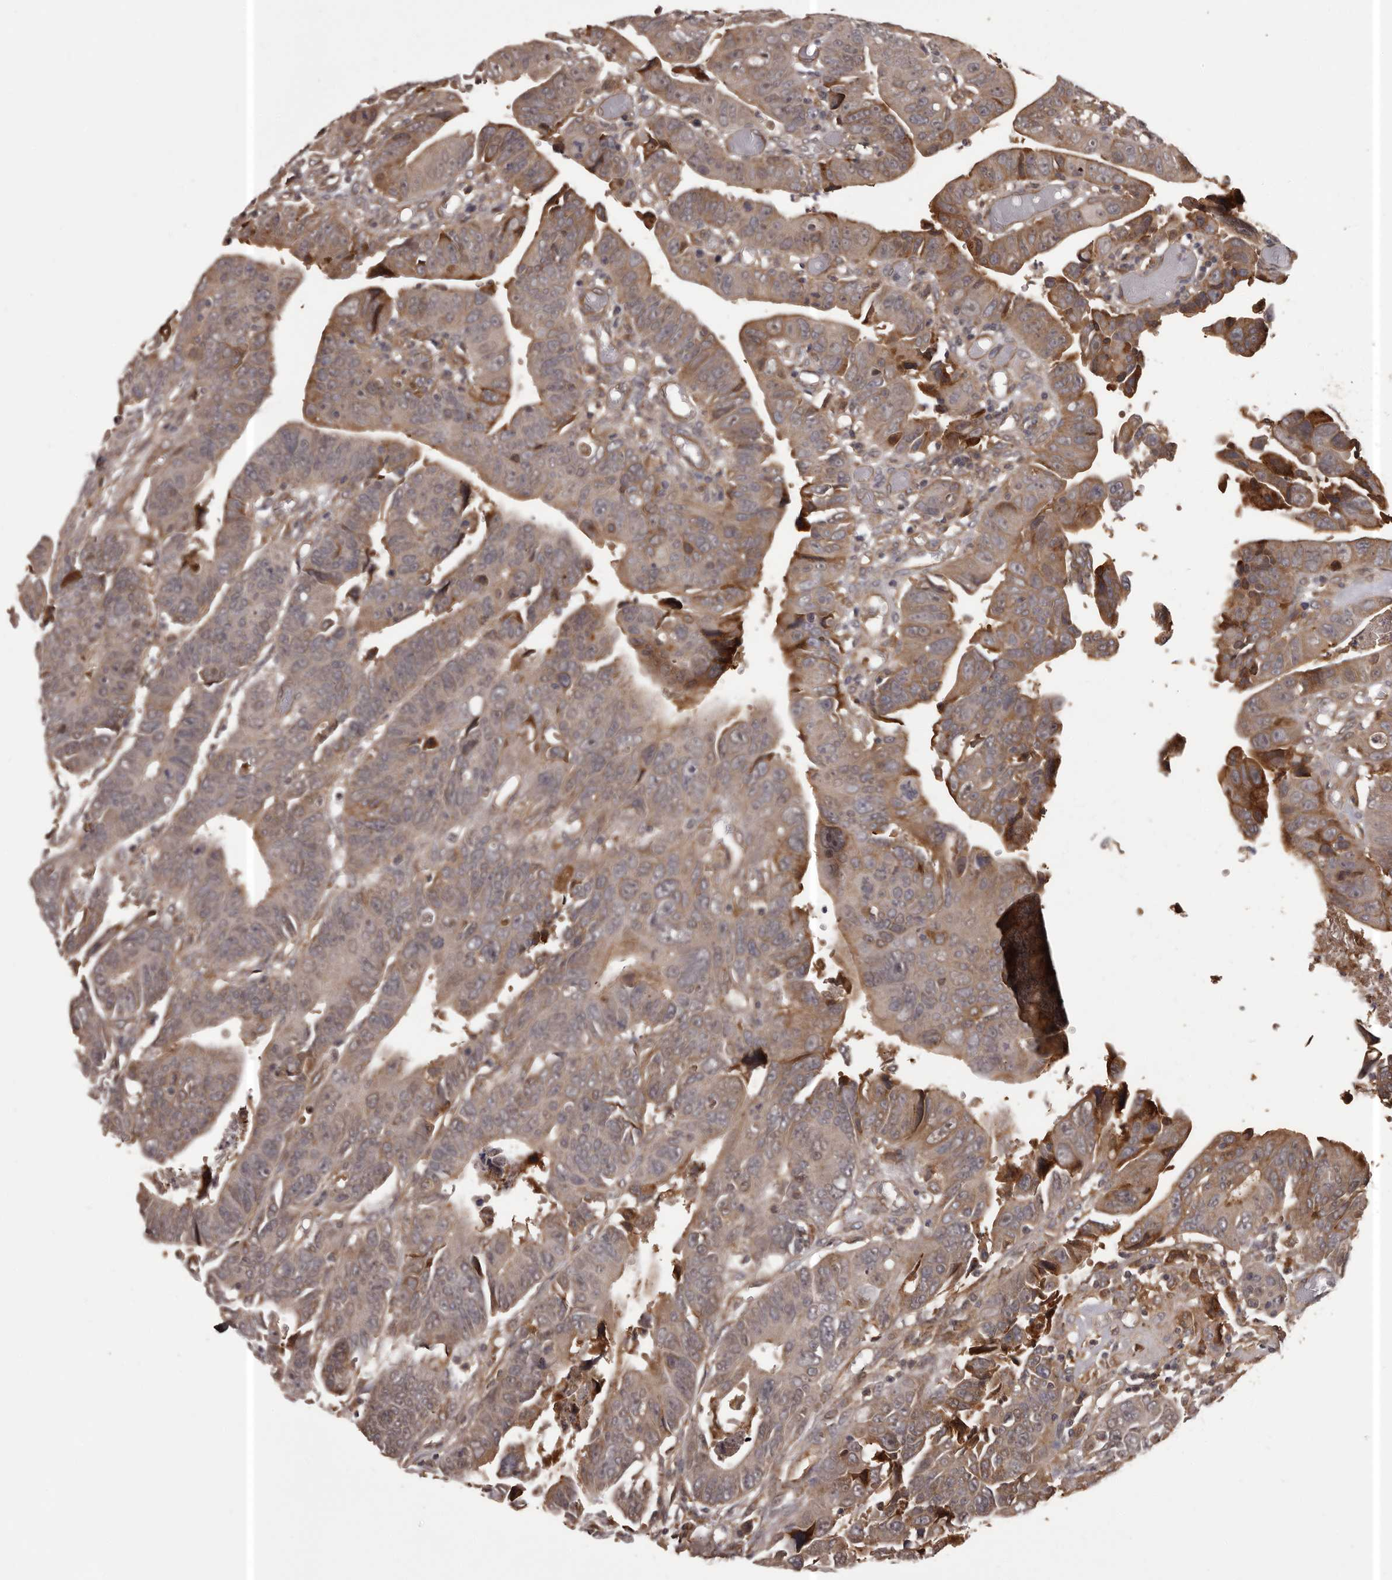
{"staining": {"intensity": "moderate", "quantity": "25%-75%", "location": "cytoplasmic/membranous"}, "tissue": "colorectal cancer", "cell_type": "Tumor cells", "image_type": "cancer", "snomed": [{"axis": "morphology", "description": "Adenocarcinoma, NOS"}, {"axis": "topography", "description": "Rectum"}], "caption": "A brown stain labels moderate cytoplasmic/membranous staining of a protein in adenocarcinoma (colorectal) tumor cells. The staining was performed using DAB (3,3'-diaminobenzidine), with brown indicating positive protein expression. Nuclei are stained blue with hematoxylin.", "gene": "SLITRK6", "patient": {"sex": "female", "age": 65}}